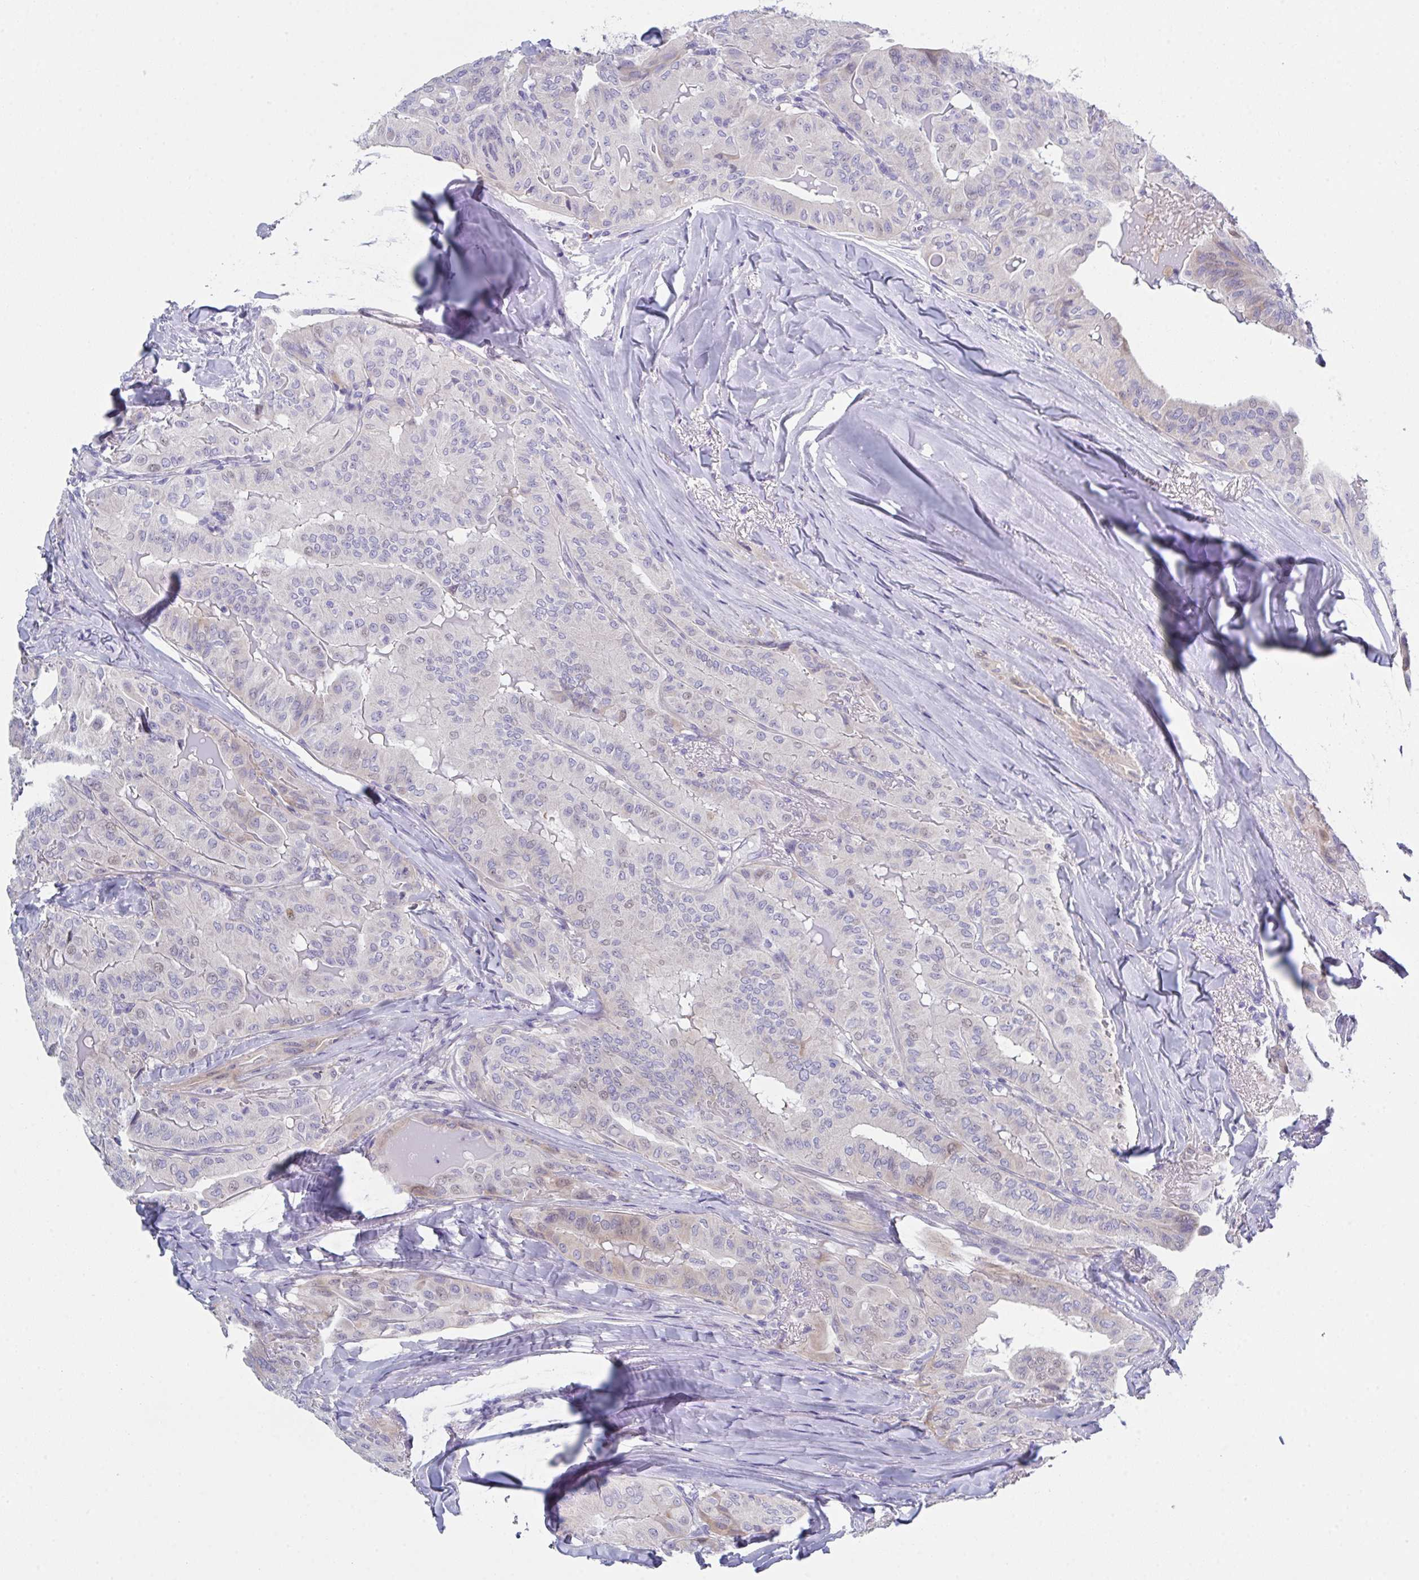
{"staining": {"intensity": "weak", "quantity": "<25%", "location": "cytoplasmic/membranous"}, "tissue": "thyroid cancer", "cell_type": "Tumor cells", "image_type": "cancer", "snomed": [{"axis": "morphology", "description": "Papillary adenocarcinoma, NOS"}, {"axis": "topography", "description": "Thyroid gland"}], "caption": "Immunohistochemistry (IHC) of thyroid cancer exhibits no positivity in tumor cells. (Brightfield microscopy of DAB IHC at high magnification).", "gene": "FBXO47", "patient": {"sex": "female", "age": 68}}